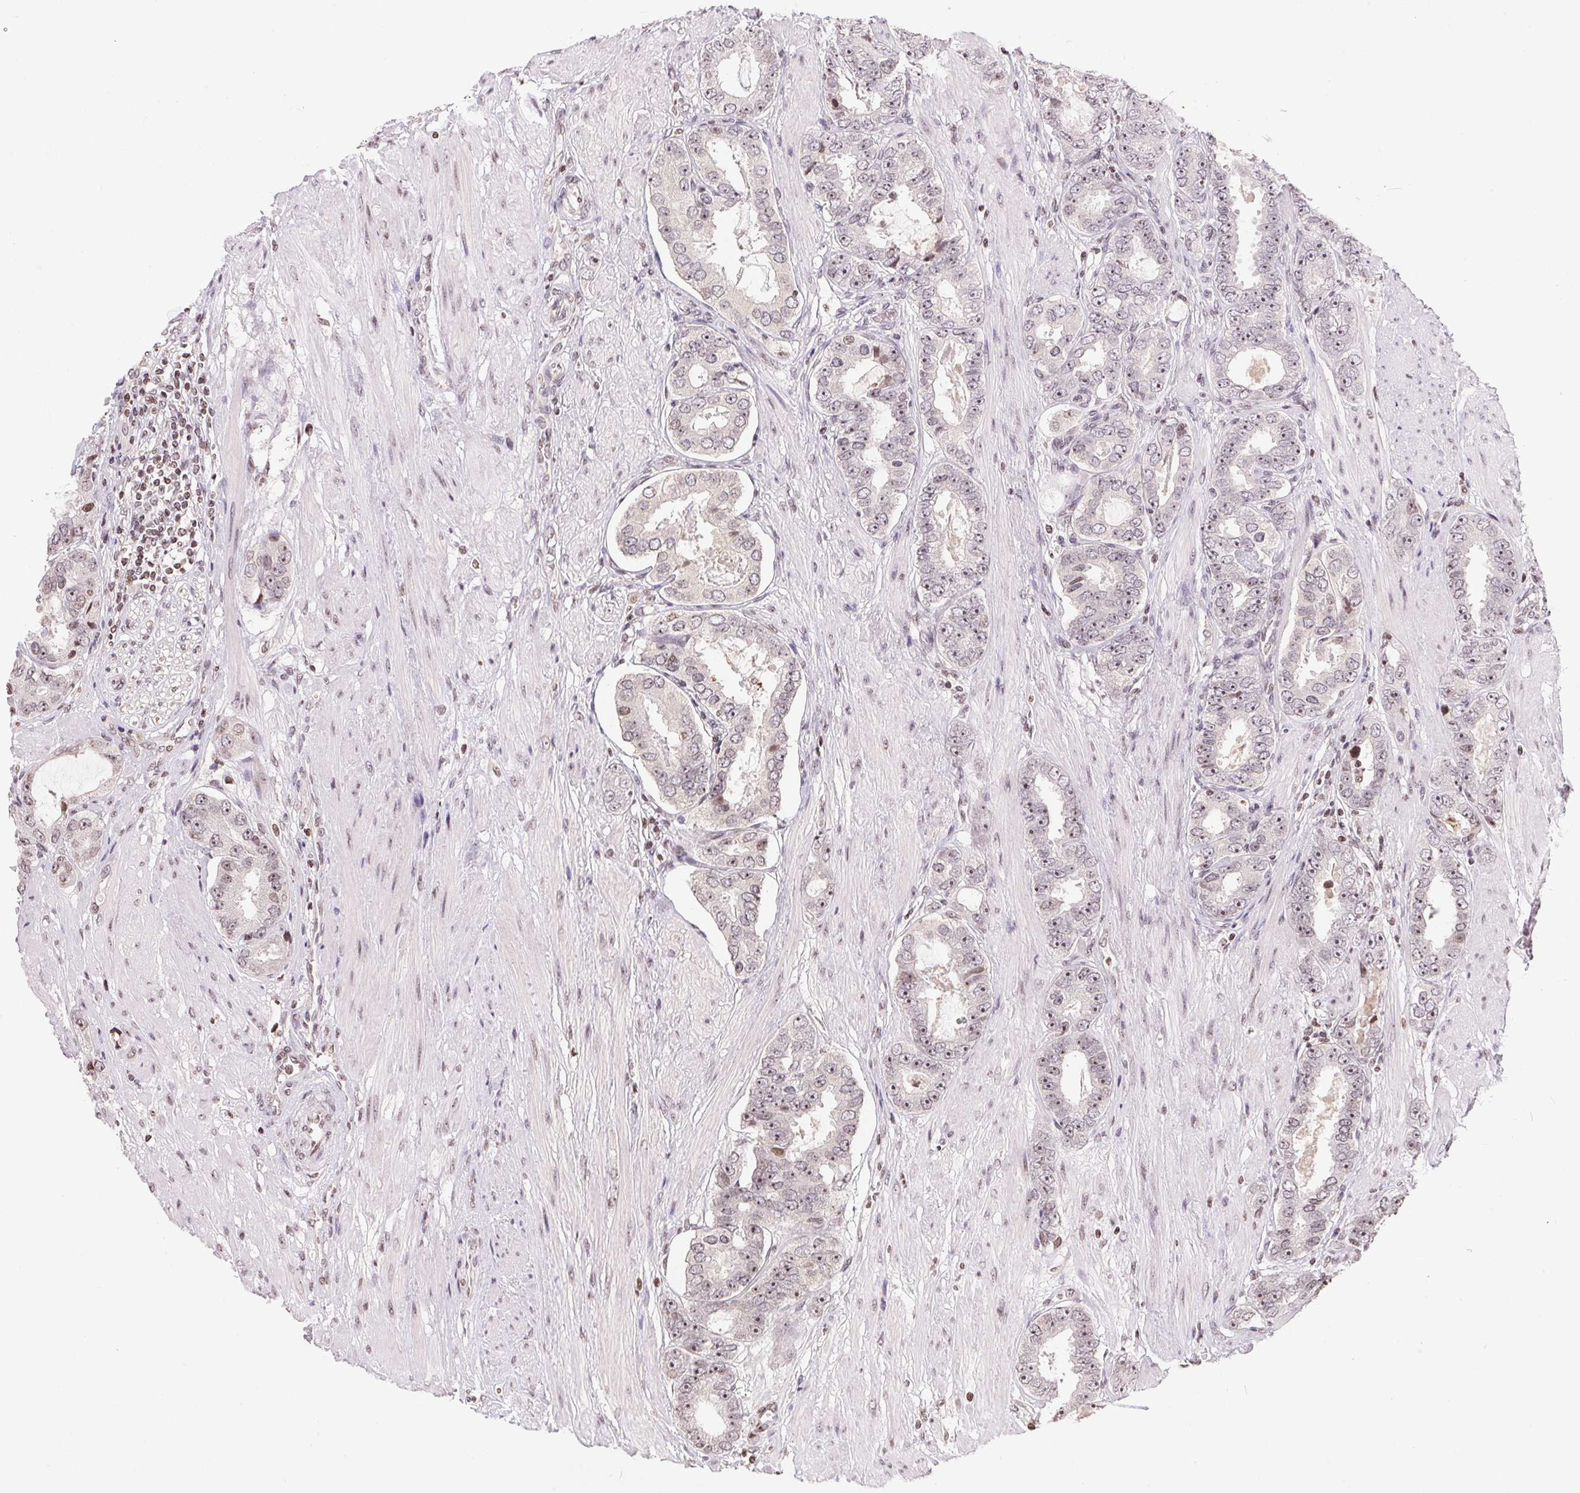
{"staining": {"intensity": "weak", "quantity": "25%-75%", "location": "nuclear"}, "tissue": "prostate cancer", "cell_type": "Tumor cells", "image_type": "cancer", "snomed": [{"axis": "morphology", "description": "Adenocarcinoma, High grade"}, {"axis": "topography", "description": "Prostate"}], "caption": "A photomicrograph of prostate cancer (adenocarcinoma (high-grade)) stained for a protein reveals weak nuclear brown staining in tumor cells. The staining was performed using DAB to visualize the protein expression in brown, while the nuclei were stained in blue with hematoxylin (Magnification: 20x).", "gene": "RNF181", "patient": {"sex": "male", "age": 63}}